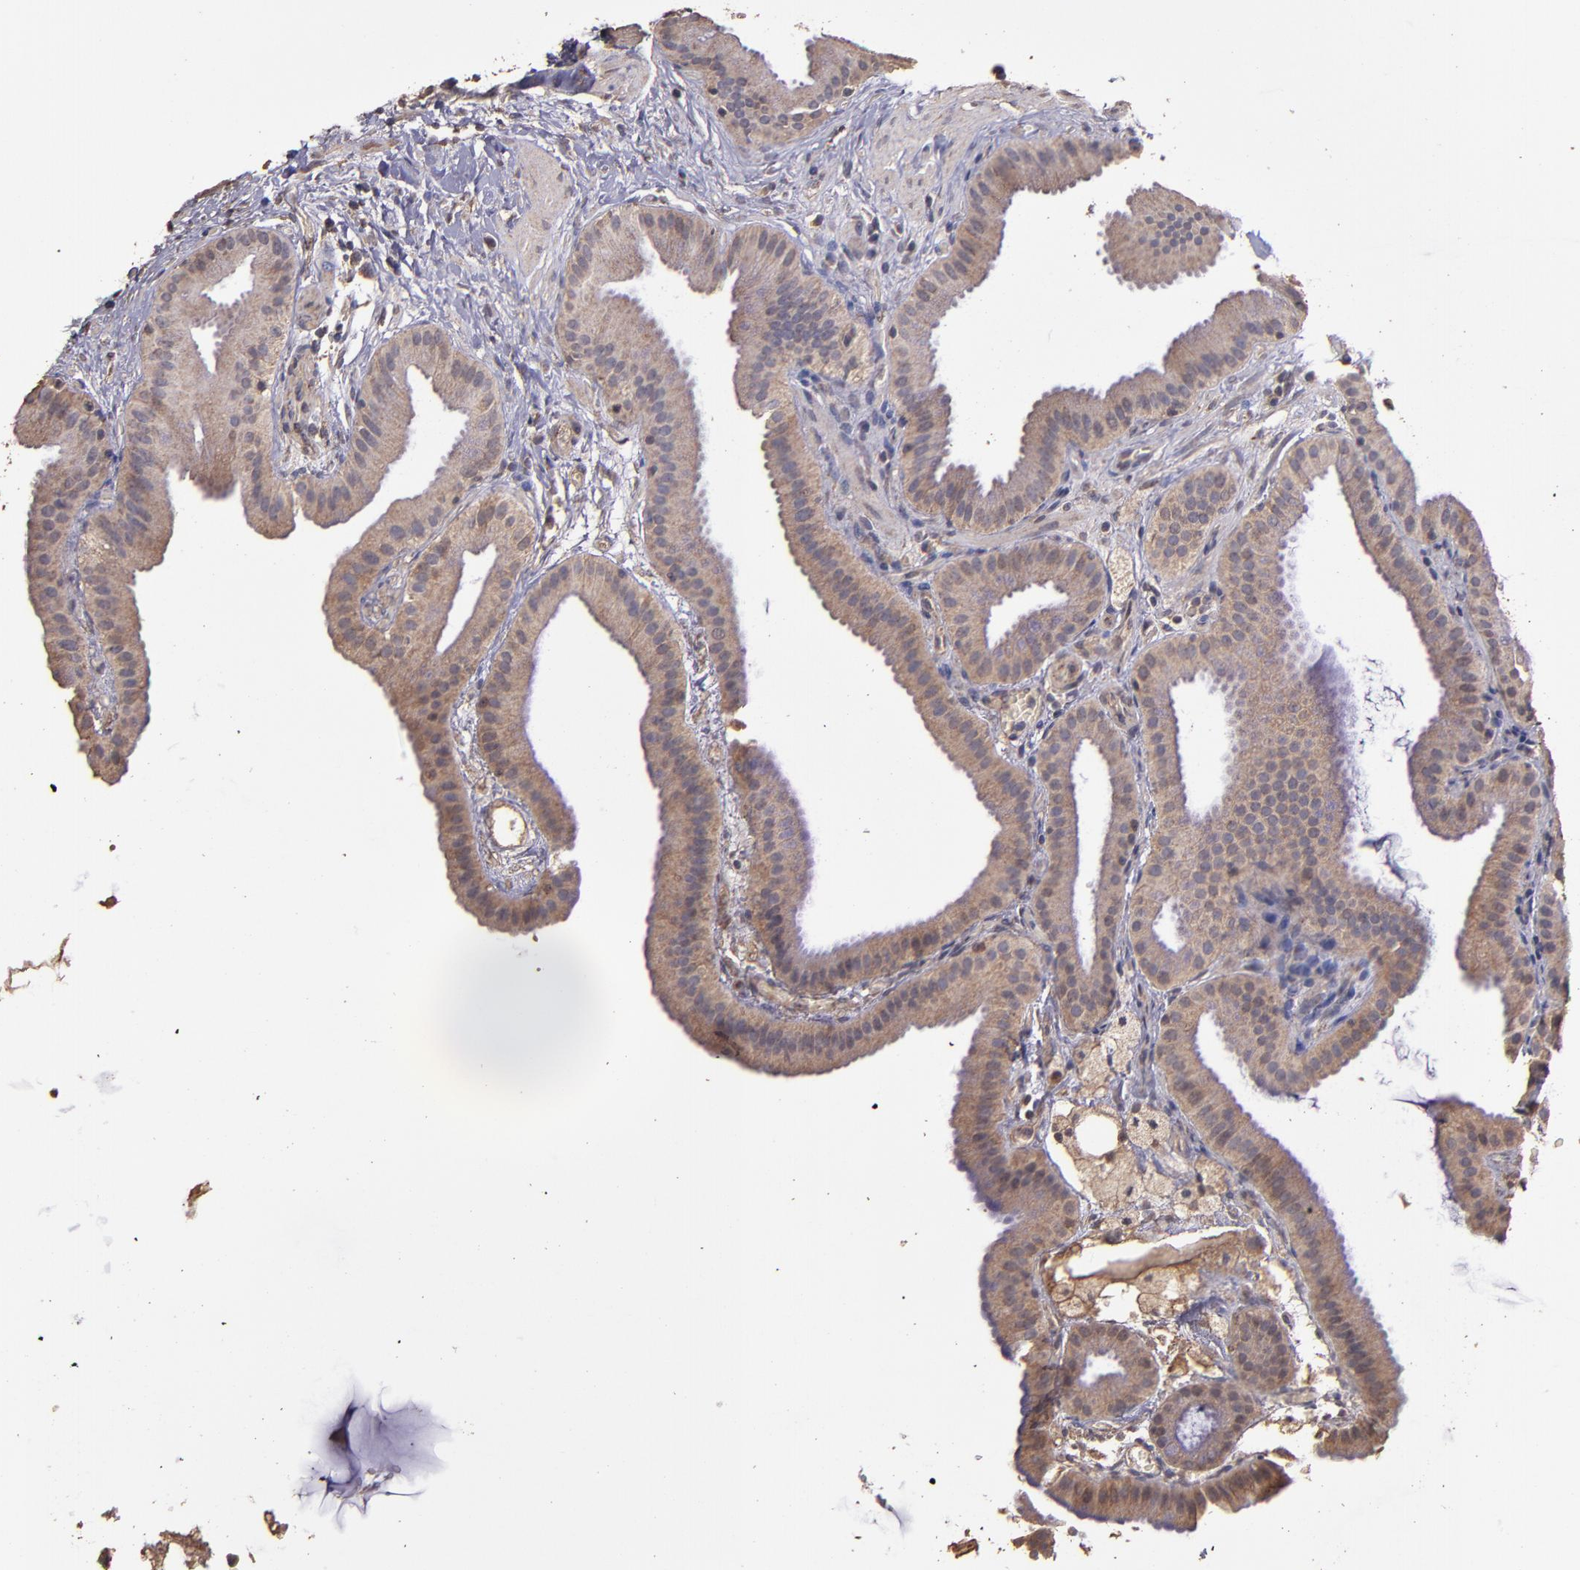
{"staining": {"intensity": "moderate", "quantity": ">75%", "location": "cytoplasmic/membranous"}, "tissue": "gallbladder", "cell_type": "Glandular cells", "image_type": "normal", "snomed": [{"axis": "morphology", "description": "Normal tissue, NOS"}, {"axis": "topography", "description": "Gallbladder"}], "caption": "Immunohistochemistry (IHC) photomicrograph of normal gallbladder: human gallbladder stained using immunohistochemistry displays medium levels of moderate protein expression localized specifically in the cytoplasmic/membranous of glandular cells, appearing as a cytoplasmic/membranous brown color.", "gene": "HECTD1", "patient": {"sex": "female", "age": 63}}